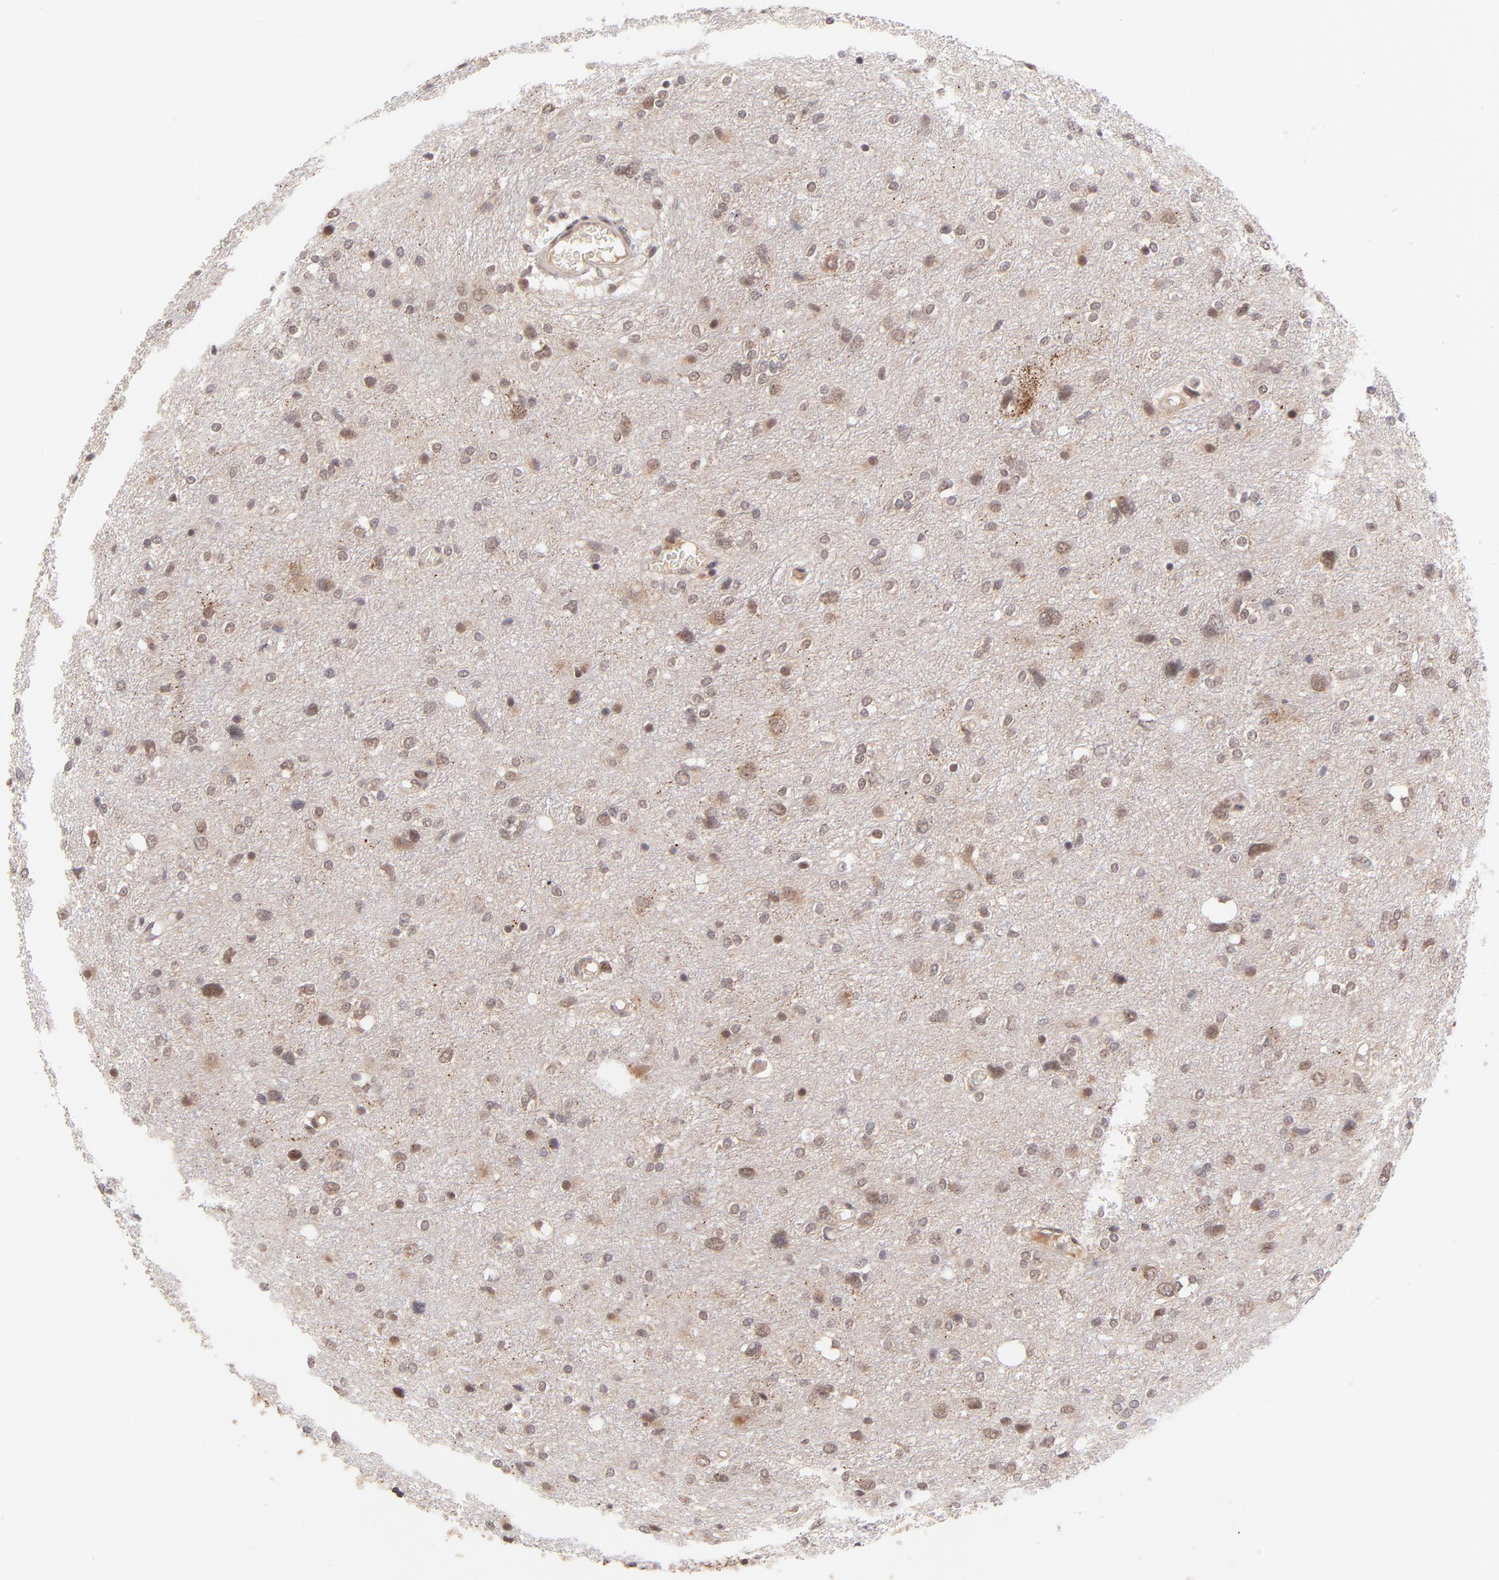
{"staining": {"intensity": "weak", "quantity": "<25%", "location": "nuclear"}, "tissue": "glioma", "cell_type": "Tumor cells", "image_type": "cancer", "snomed": [{"axis": "morphology", "description": "Glioma, malignant, High grade"}, {"axis": "topography", "description": "Brain"}], "caption": "Image shows no significant protein staining in tumor cells of glioma.", "gene": "MED12", "patient": {"sex": "female", "age": 59}}